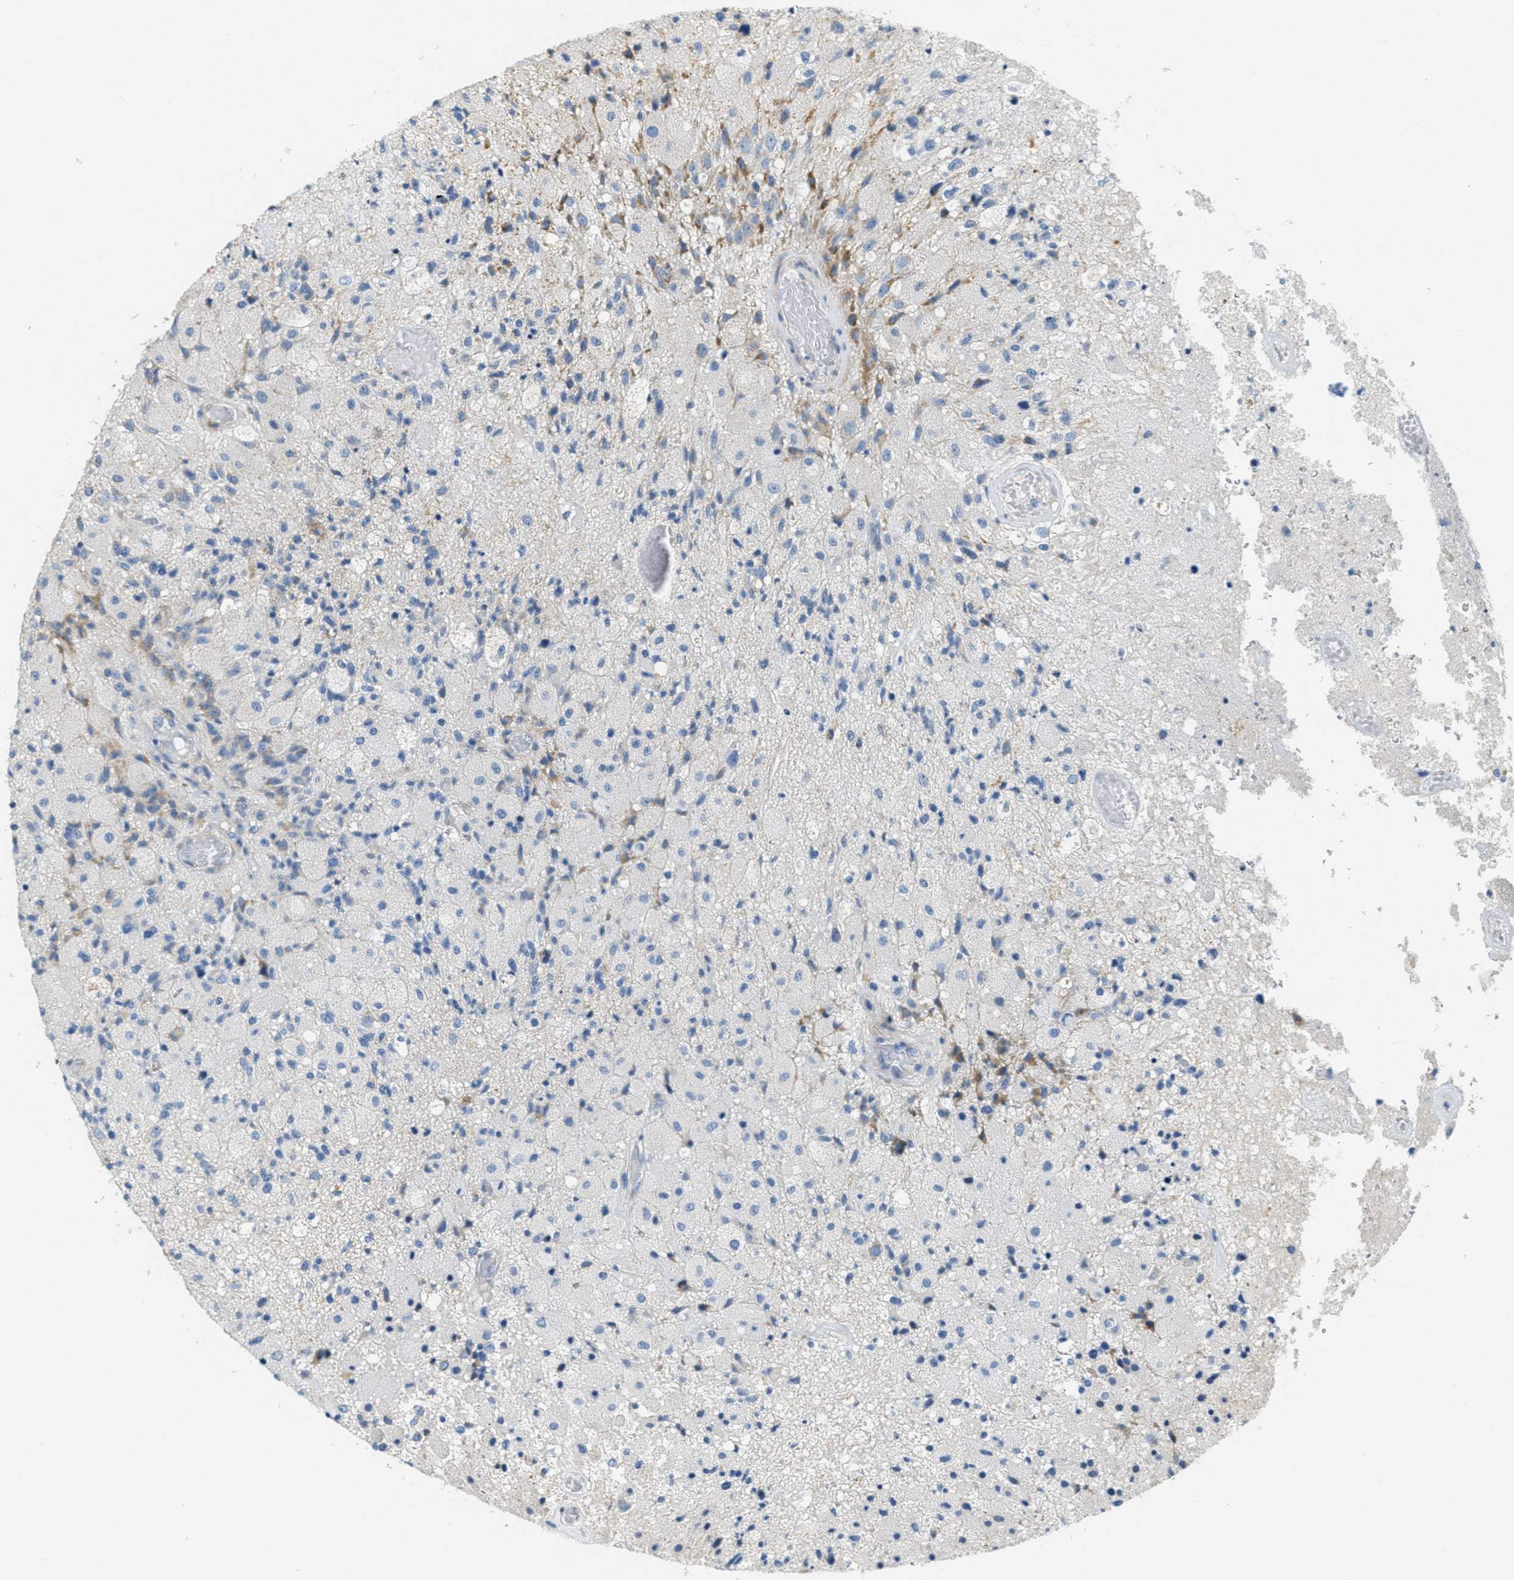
{"staining": {"intensity": "weak", "quantity": "<25%", "location": "cytoplasmic/membranous"}, "tissue": "glioma", "cell_type": "Tumor cells", "image_type": "cancer", "snomed": [{"axis": "morphology", "description": "Normal tissue, NOS"}, {"axis": "morphology", "description": "Glioma, malignant, High grade"}, {"axis": "topography", "description": "Cerebral cortex"}], "caption": "DAB (3,3'-diaminobenzidine) immunohistochemical staining of glioma displays no significant staining in tumor cells. The staining was performed using DAB to visualize the protein expression in brown, while the nuclei were stained in blue with hematoxylin (Magnification: 20x).", "gene": "CA4", "patient": {"sex": "male", "age": 77}}